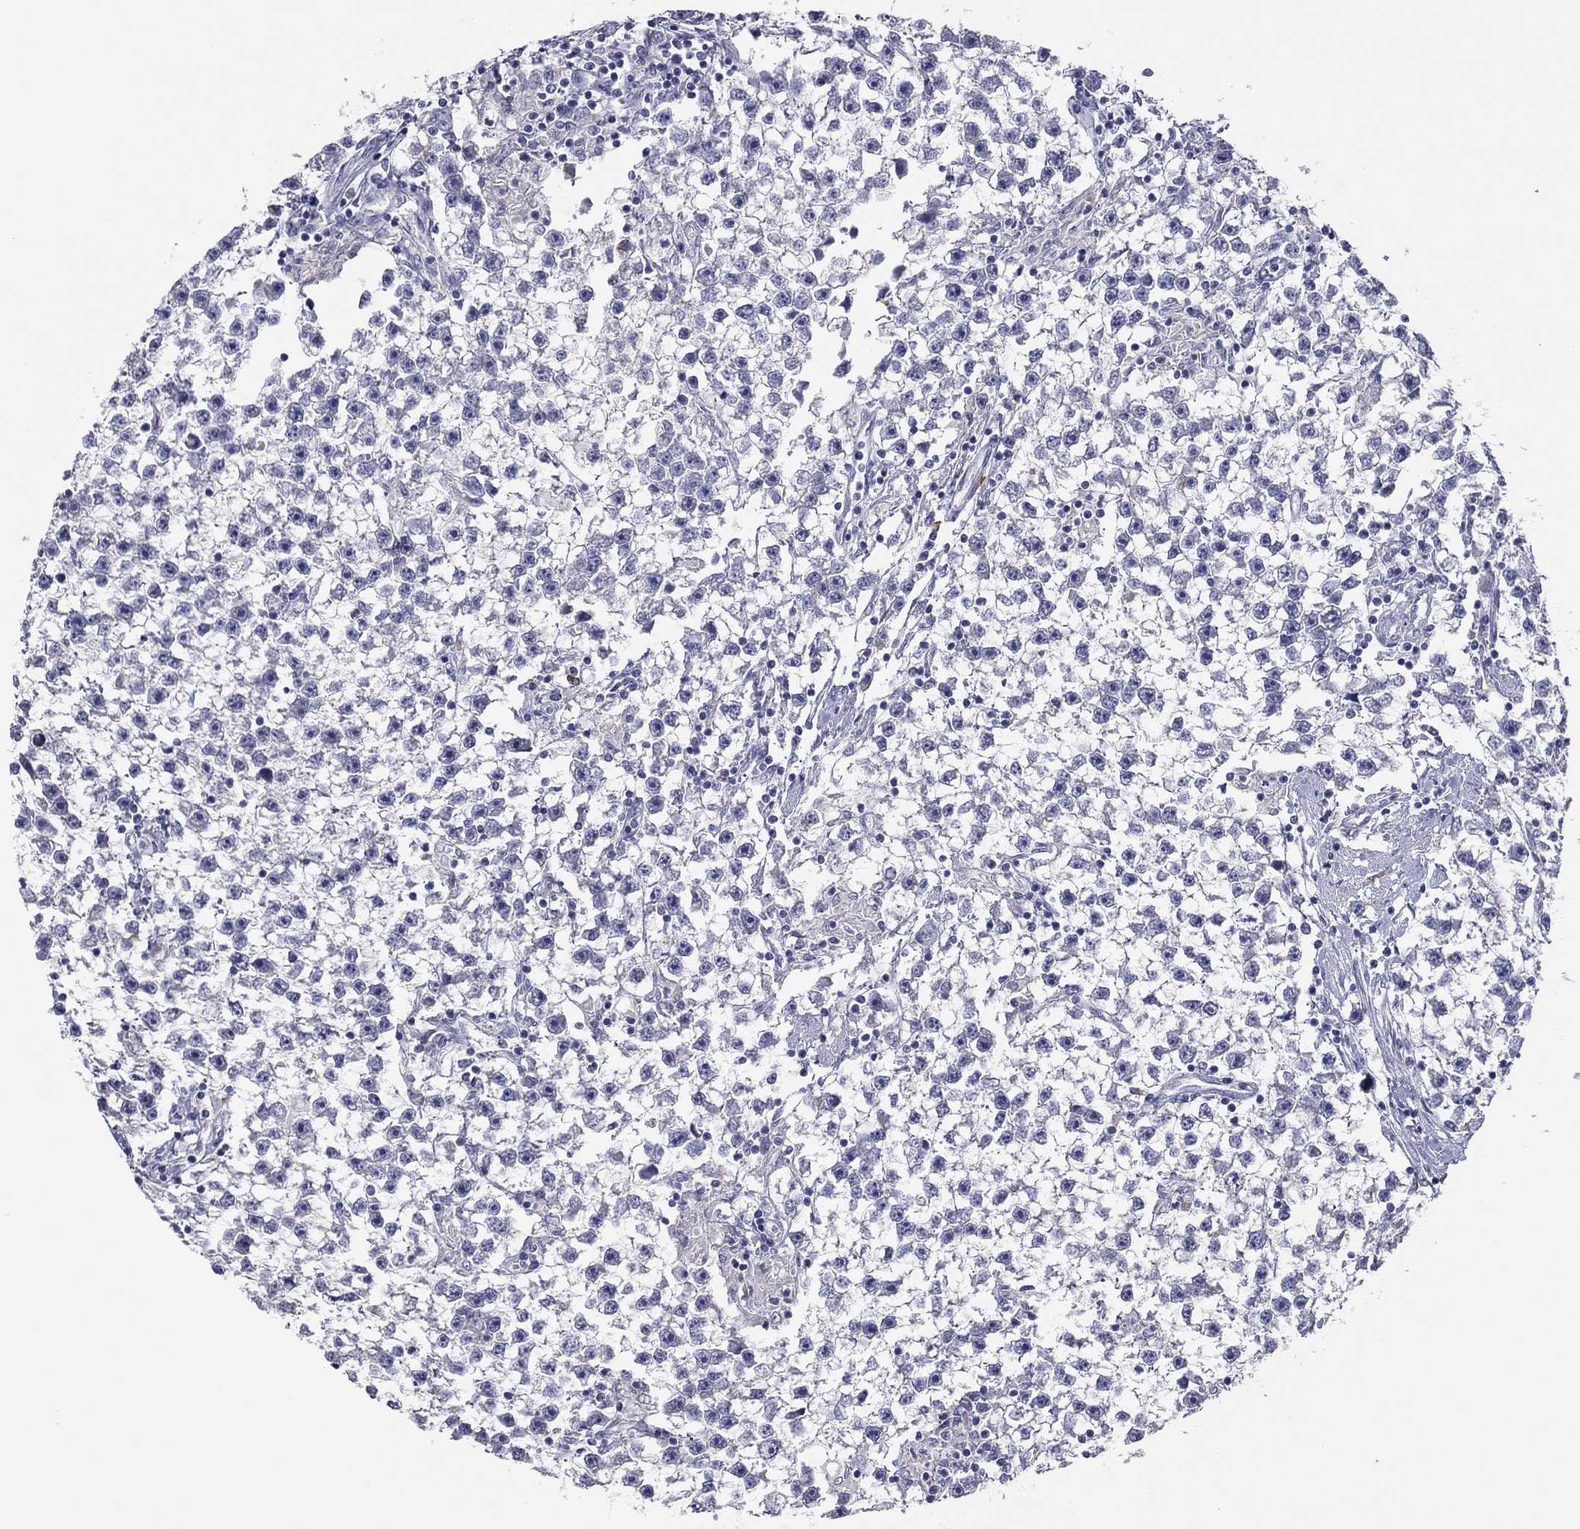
{"staining": {"intensity": "negative", "quantity": "none", "location": "none"}, "tissue": "testis cancer", "cell_type": "Tumor cells", "image_type": "cancer", "snomed": [{"axis": "morphology", "description": "Seminoma, NOS"}, {"axis": "topography", "description": "Testis"}], "caption": "A high-resolution histopathology image shows immunohistochemistry staining of testis seminoma, which shows no significant staining in tumor cells.", "gene": "GRK7", "patient": {"sex": "male", "age": 59}}